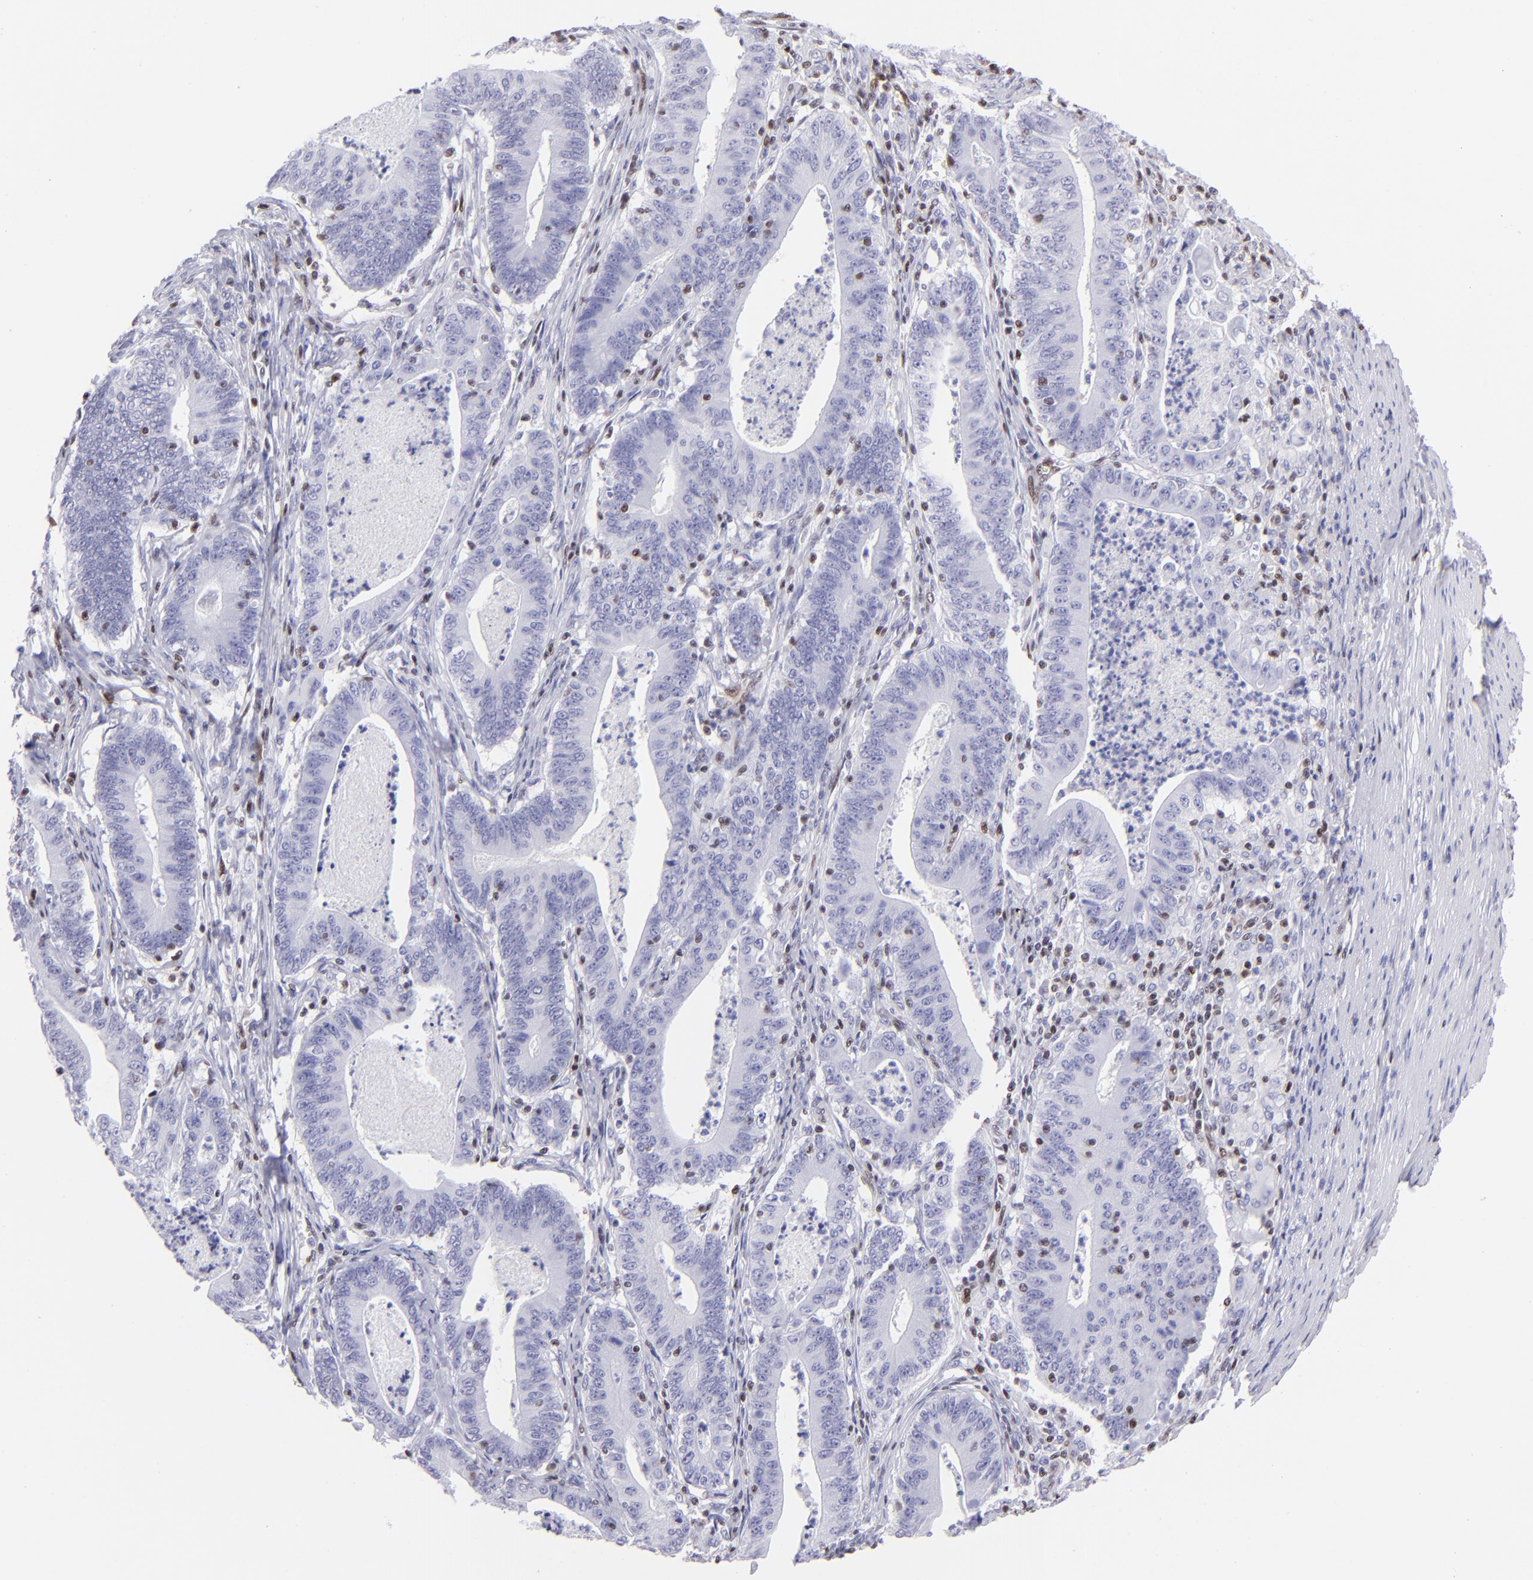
{"staining": {"intensity": "negative", "quantity": "none", "location": "none"}, "tissue": "stomach cancer", "cell_type": "Tumor cells", "image_type": "cancer", "snomed": [{"axis": "morphology", "description": "Adenocarcinoma, NOS"}, {"axis": "topography", "description": "Stomach, lower"}], "caption": "The immunohistochemistry (IHC) image has no significant staining in tumor cells of adenocarcinoma (stomach) tissue.", "gene": "ETS1", "patient": {"sex": "female", "age": 86}}